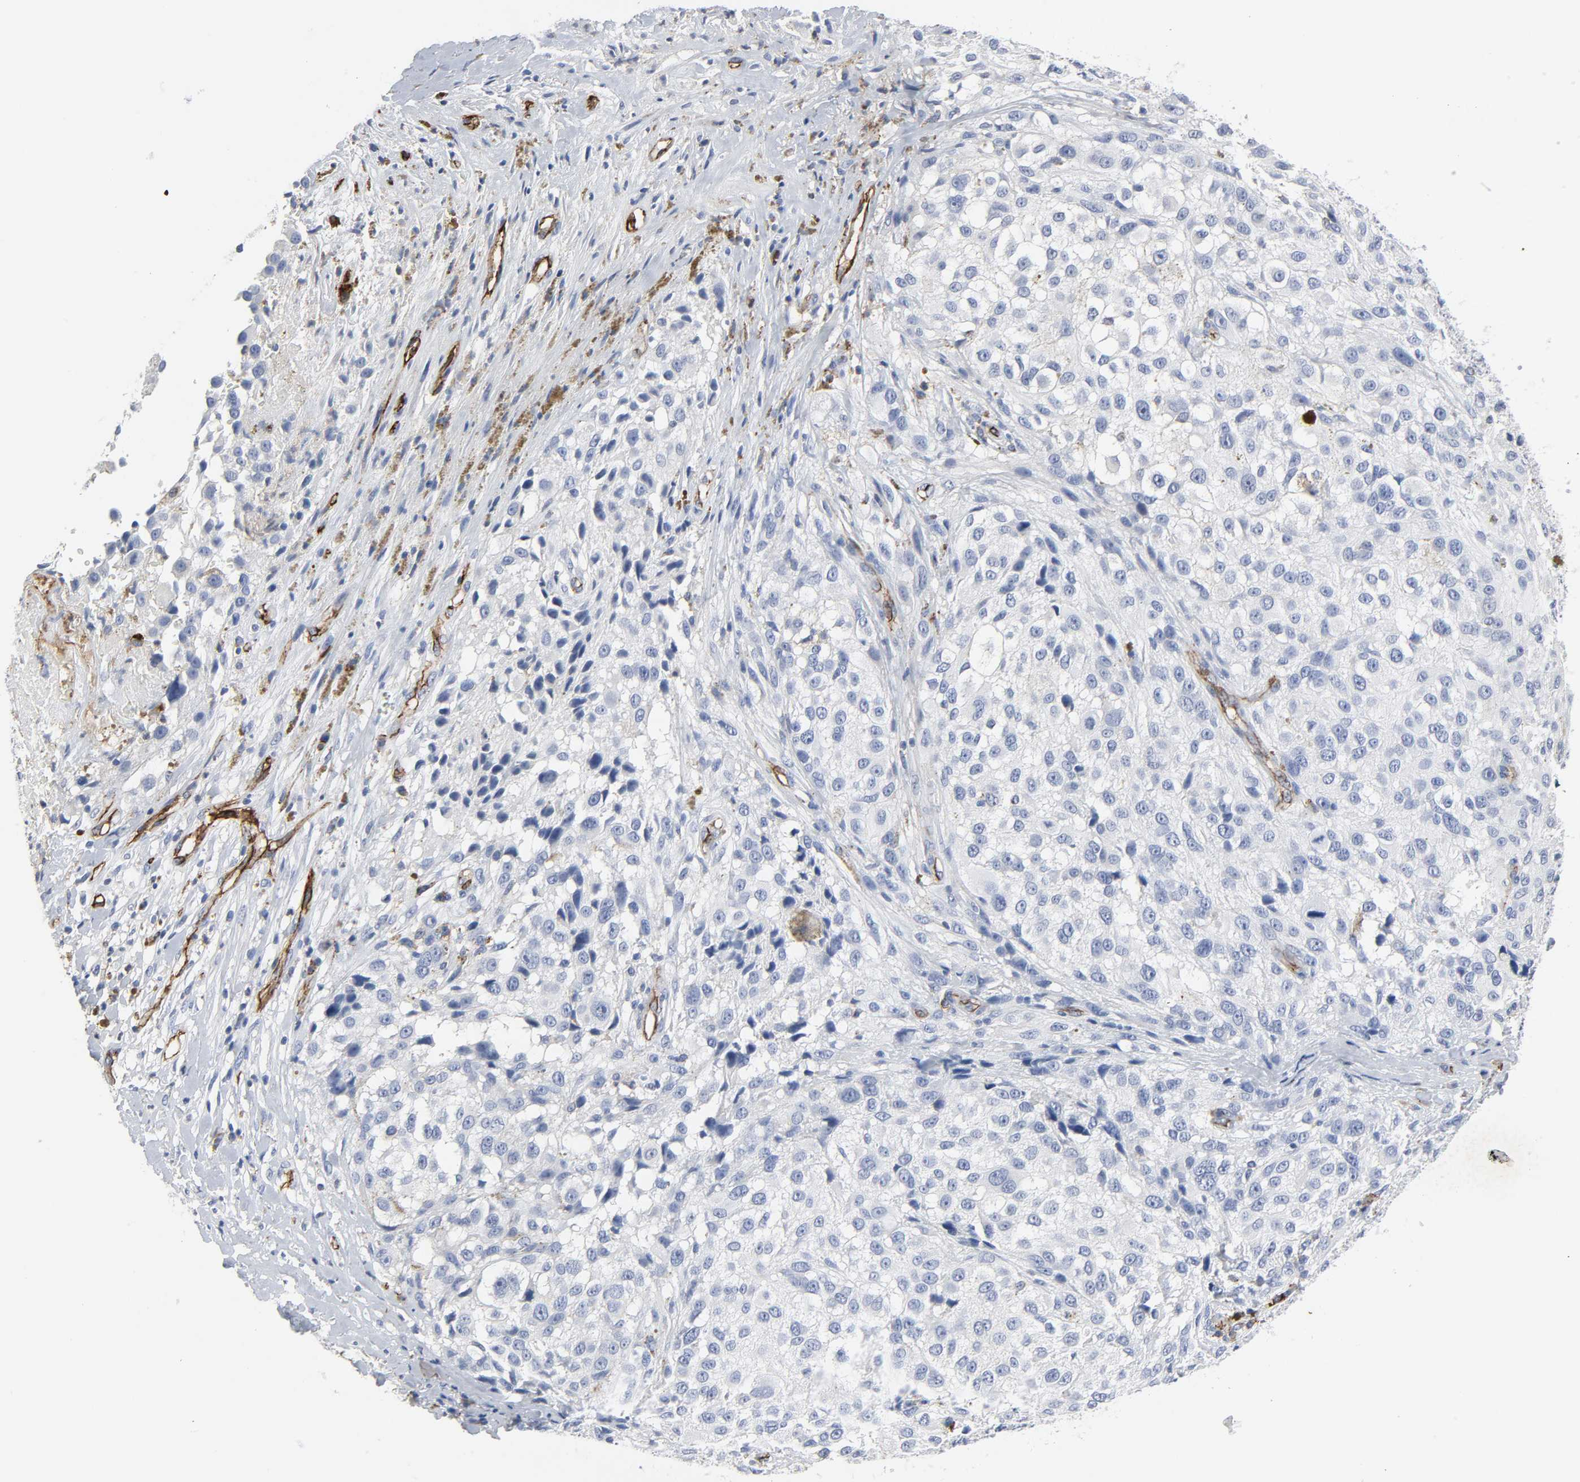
{"staining": {"intensity": "negative", "quantity": "none", "location": "none"}, "tissue": "melanoma", "cell_type": "Tumor cells", "image_type": "cancer", "snomed": [{"axis": "morphology", "description": "Necrosis, NOS"}, {"axis": "morphology", "description": "Malignant melanoma, NOS"}, {"axis": "topography", "description": "Skin"}], "caption": "Immunohistochemistry (IHC) of malignant melanoma shows no staining in tumor cells. (DAB (3,3'-diaminobenzidine) immunohistochemistry (IHC) visualized using brightfield microscopy, high magnification).", "gene": "PECAM1", "patient": {"sex": "female", "age": 87}}